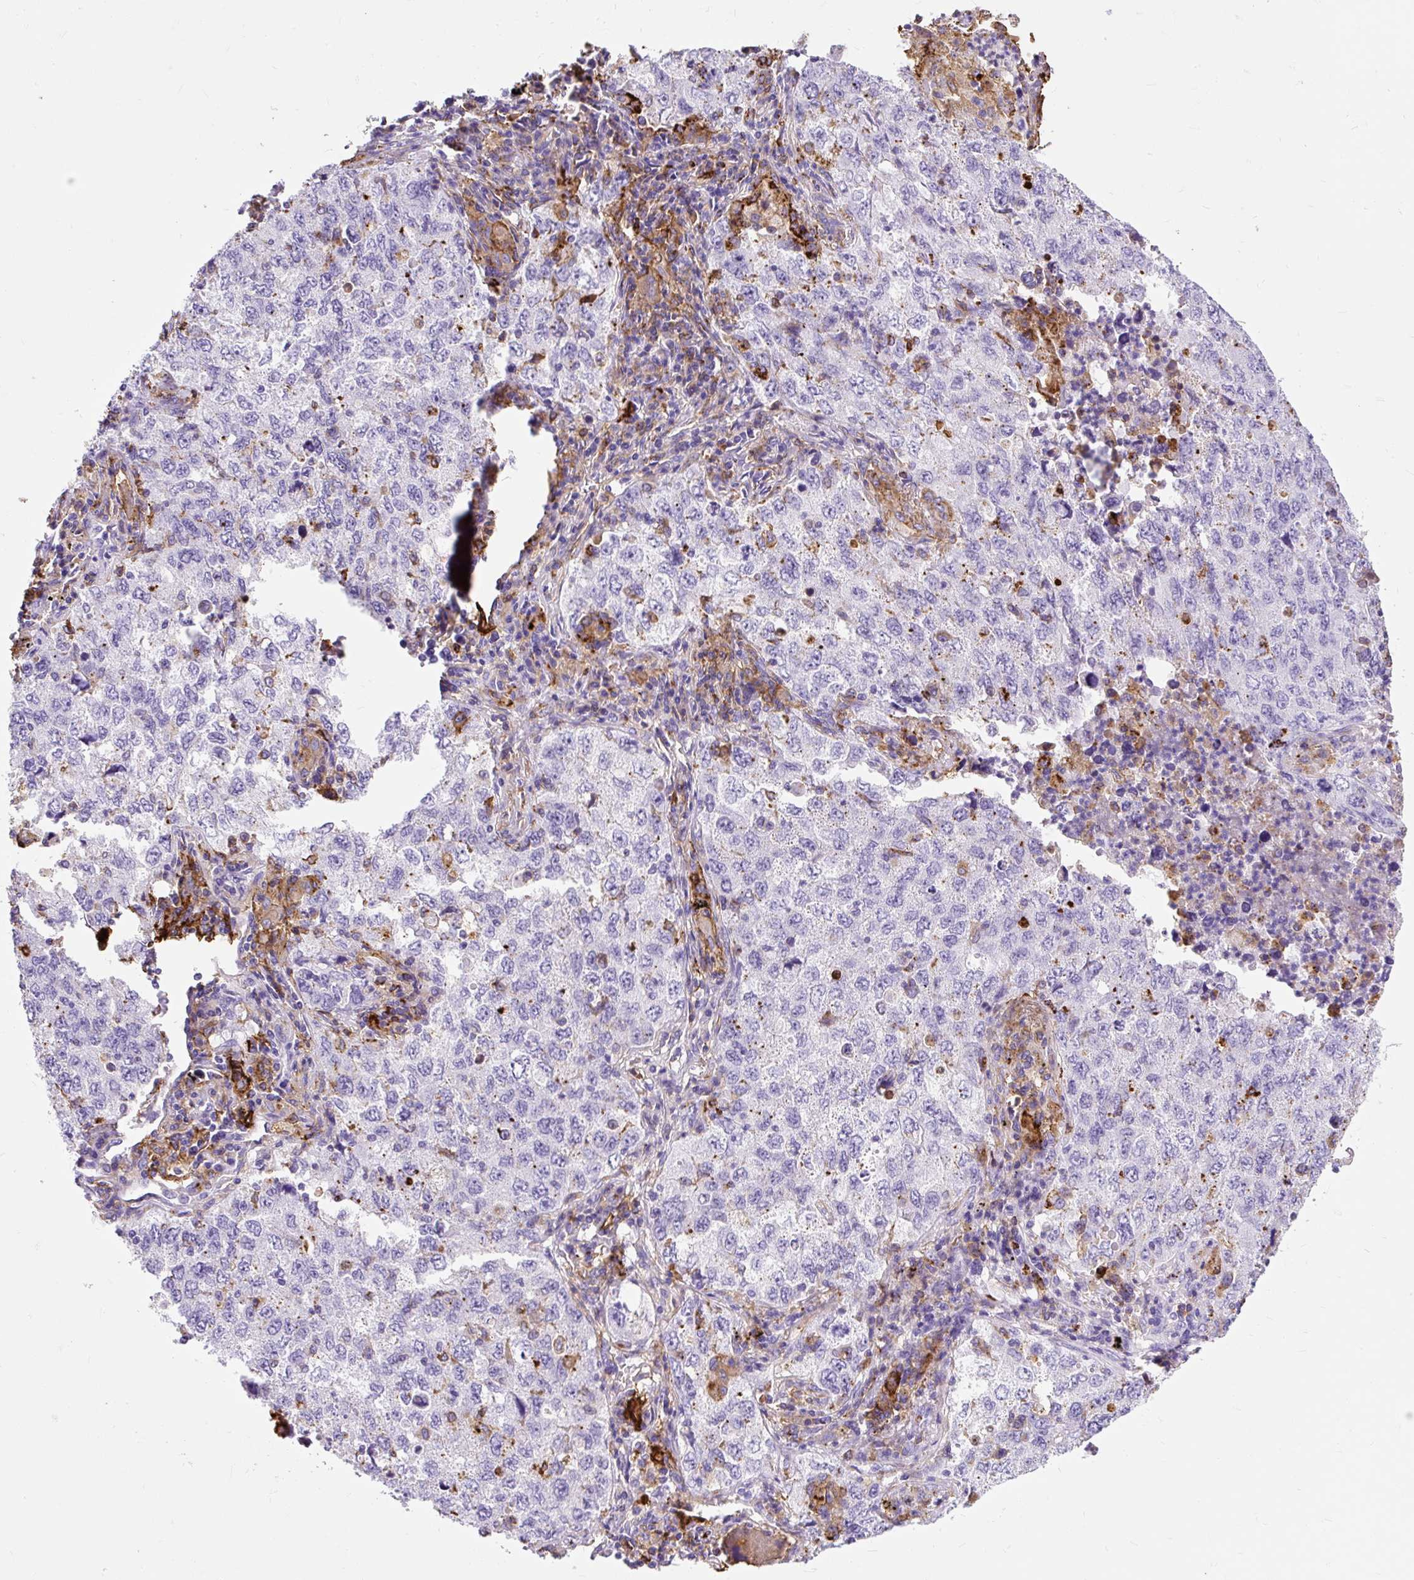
{"staining": {"intensity": "negative", "quantity": "none", "location": "none"}, "tissue": "lung cancer", "cell_type": "Tumor cells", "image_type": "cancer", "snomed": [{"axis": "morphology", "description": "Adenocarcinoma, NOS"}, {"axis": "topography", "description": "Lung"}], "caption": "There is no significant staining in tumor cells of lung cancer (adenocarcinoma).", "gene": "HLA-DRA", "patient": {"sex": "female", "age": 57}}